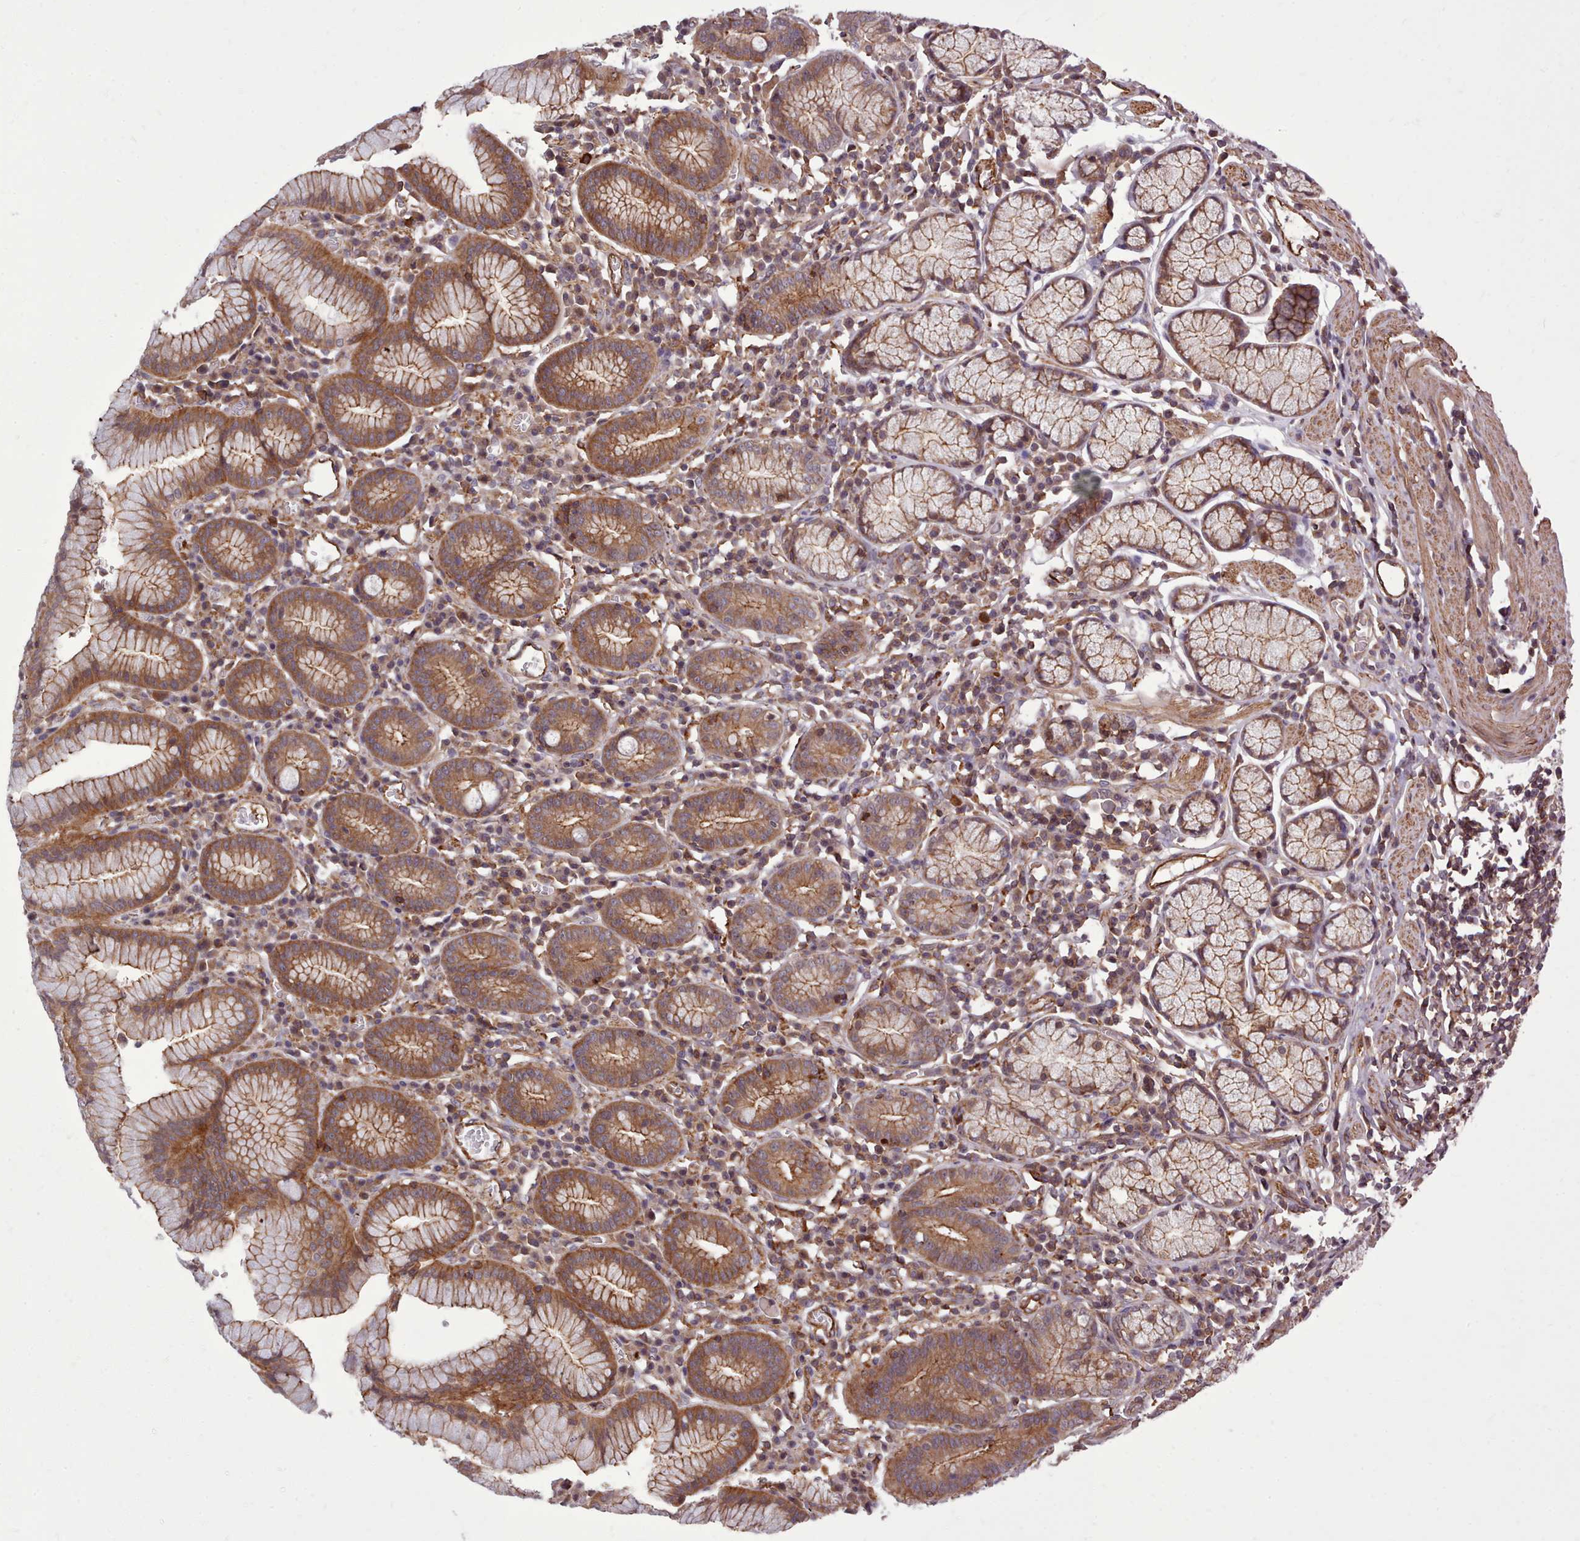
{"staining": {"intensity": "moderate", "quantity": ">75%", "location": "cytoplasmic/membranous,nuclear"}, "tissue": "stomach", "cell_type": "Glandular cells", "image_type": "normal", "snomed": [{"axis": "morphology", "description": "Normal tissue, NOS"}, {"axis": "topography", "description": "Stomach"}], "caption": "Unremarkable stomach exhibits moderate cytoplasmic/membranous,nuclear positivity in approximately >75% of glandular cells, visualized by immunohistochemistry. The protein is stained brown, and the nuclei are stained in blue (DAB (3,3'-diaminobenzidine) IHC with brightfield microscopy, high magnification).", "gene": "STUB1", "patient": {"sex": "male", "age": 55}}